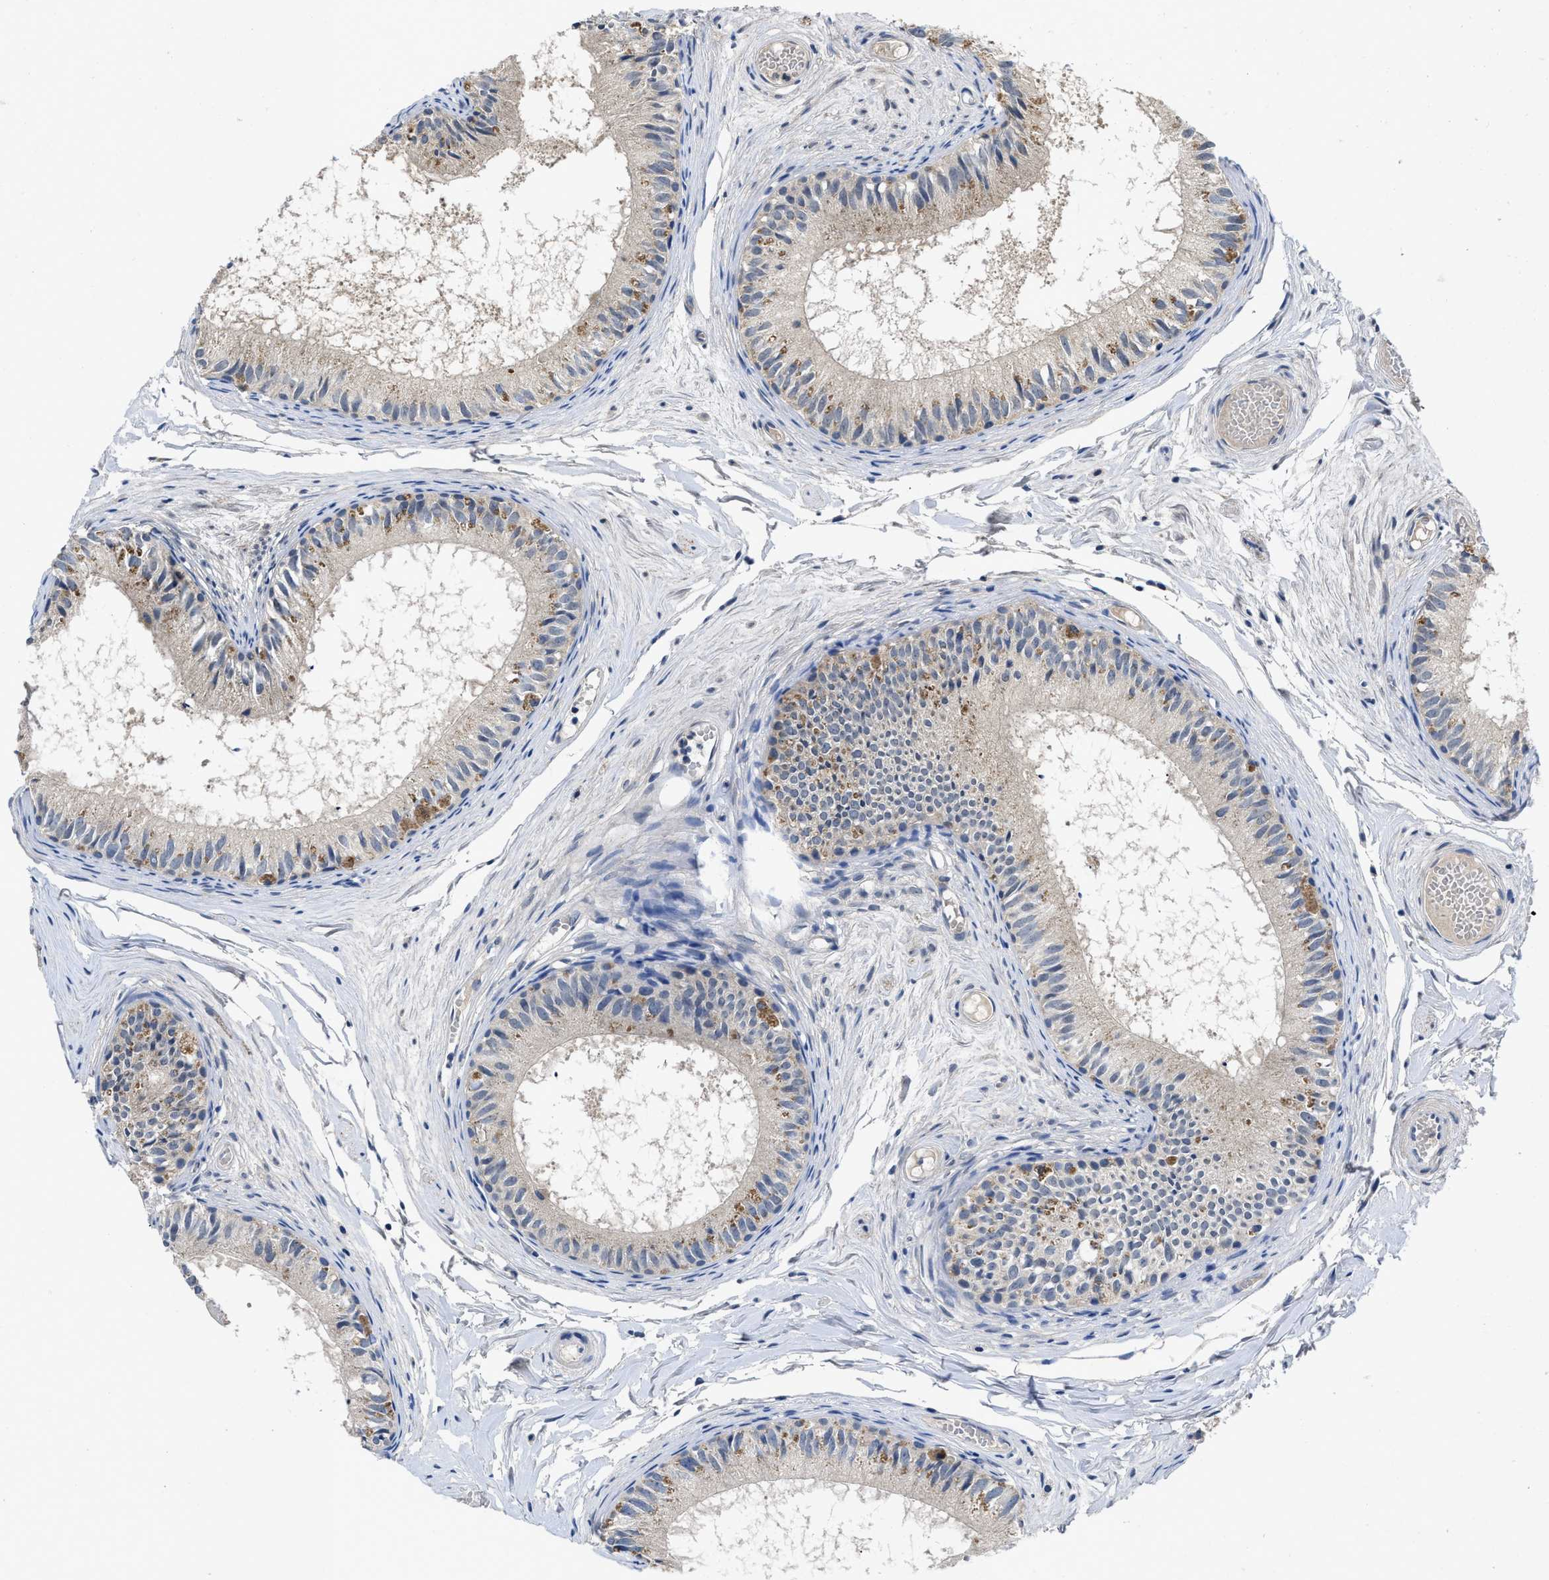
{"staining": {"intensity": "weak", "quantity": "<25%", "location": "cytoplasmic/membranous"}, "tissue": "epididymis", "cell_type": "Glandular cells", "image_type": "normal", "snomed": [{"axis": "morphology", "description": "Normal tissue, NOS"}, {"axis": "topography", "description": "Epididymis"}], "caption": "Immunohistochemistry histopathology image of benign epididymis: human epididymis stained with DAB (3,3'-diaminobenzidine) exhibits no significant protein staining in glandular cells. The staining was performed using DAB to visualize the protein expression in brown, while the nuclei were stained in blue with hematoxylin (Magnification: 20x).", "gene": "PYY", "patient": {"sex": "male", "age": 46}}